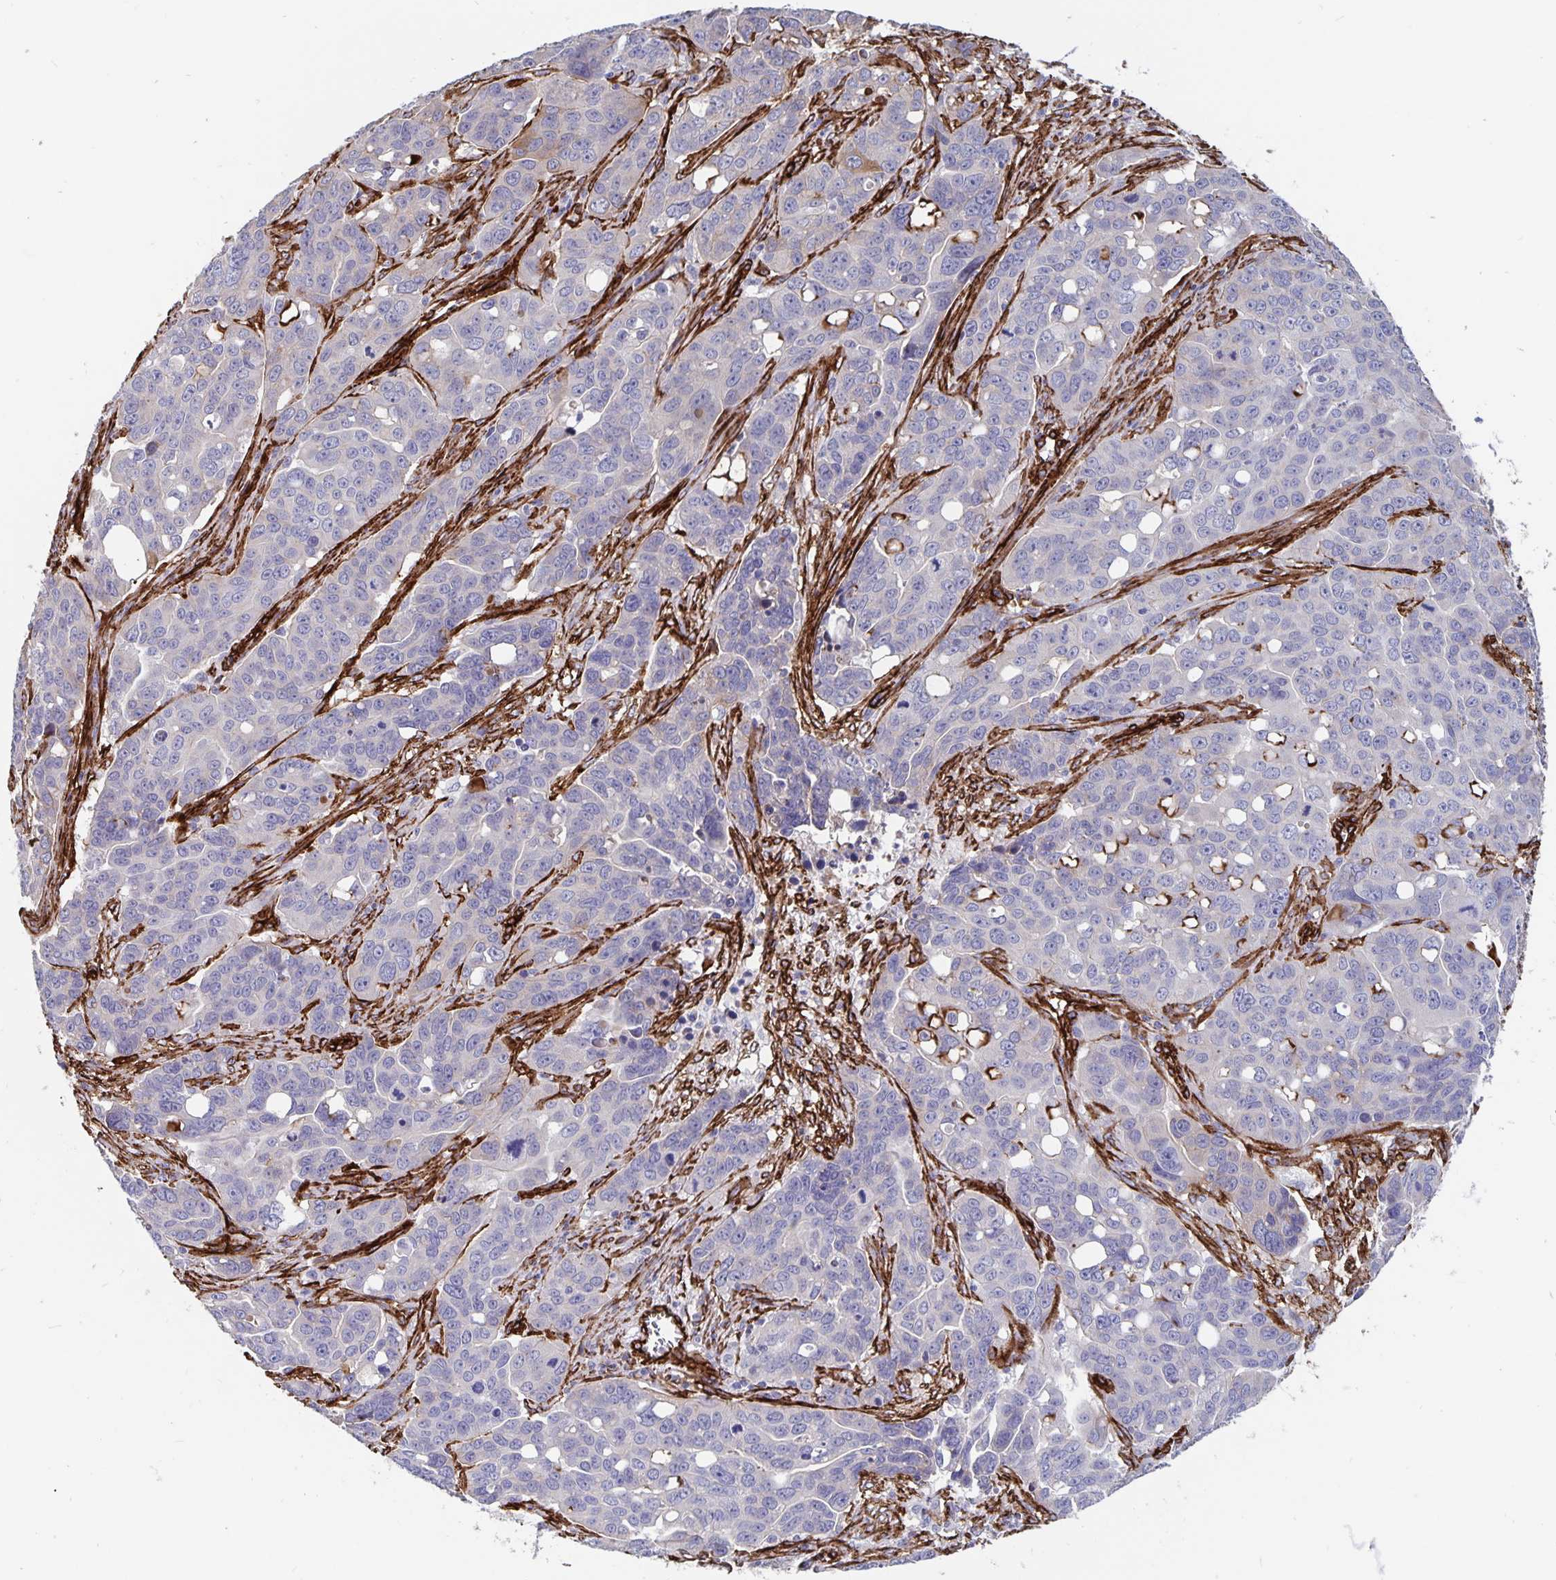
{"staining": {"intensity": "negative", "quantity": "none", "location": "none"}, "tissue": "ovarian cancer", "cell_type": "Tumor cells", "image_type": "cancer", "snomed": [{"axis": "morphology", "description": "Carcinoma, endometroid"}, {"axis": "topography", "description": "Ovary"}], "caption": "This is a micrograph of immunohistochemistry staining of ovarian cancer (endometroid carcinoma), which shows no expression in tumor cells.", "gene": "DCHS2", "patient": {"sex": "female", "age": 78}}